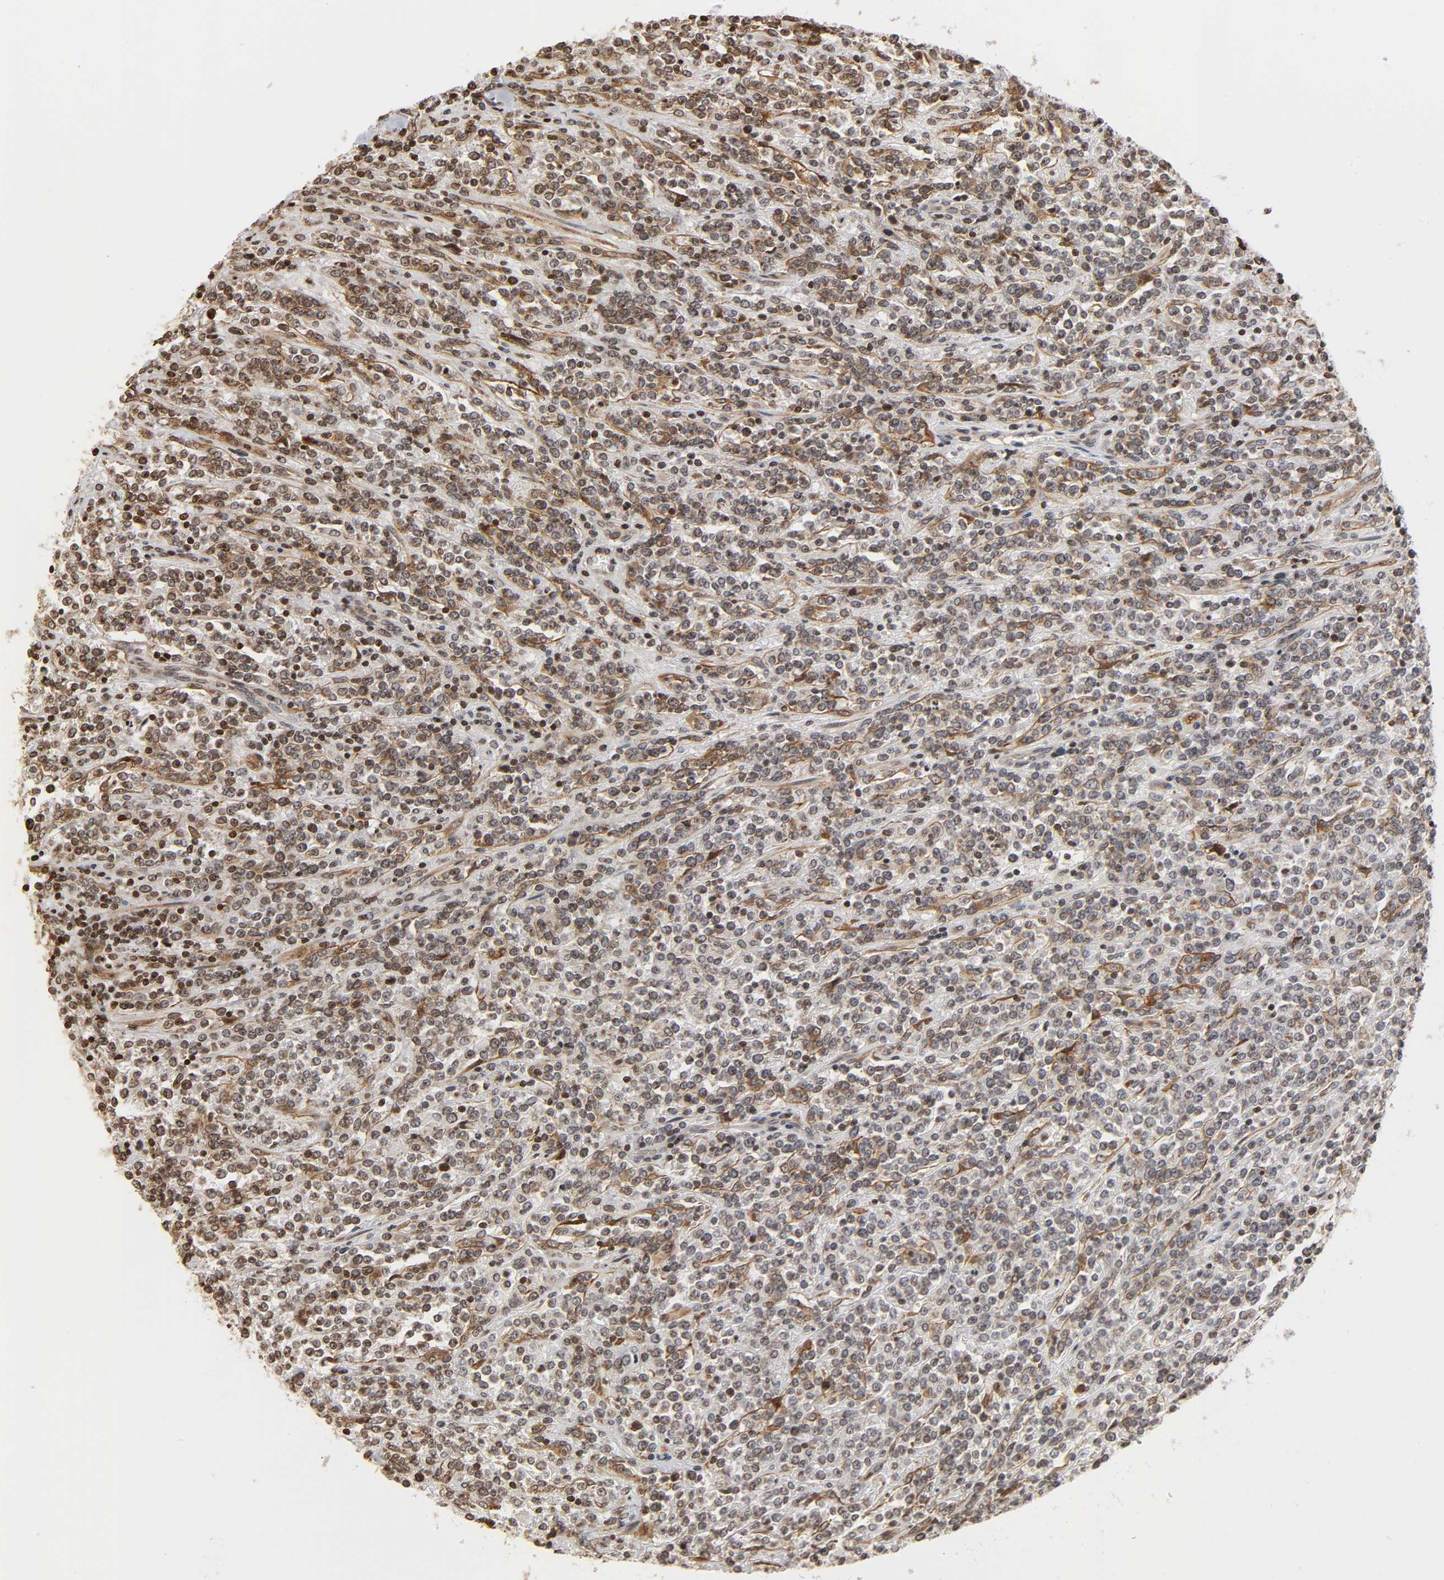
{"staining": {"intensity": "negative", "quantity": "none", "location": "none"}, "tissue": "lymphoma", "cell_type": "Tumor cells", "image_type": "cancer", "snomed": [{"axis": "morphology", "description": "Malignant lymphoma, non-Hodgkin's type, High grade"}, {"axis": "topography", "description": "Soft tissue"}], "caption": "Immunohistochemistry (IHC) micrograph of neoplastic tissue: lymphoma stained with DAB (3,3'-diaminobenzidine) reveals no significant protein positivity in tumor cells. Brightfield microscopy of immunohistochemistry (IHC) stained with DAB (brown) and hematoxylin (blue), captured at high magnification.", "gene": "ITGAV", "patient": {"sex": "male", "age": 18}}